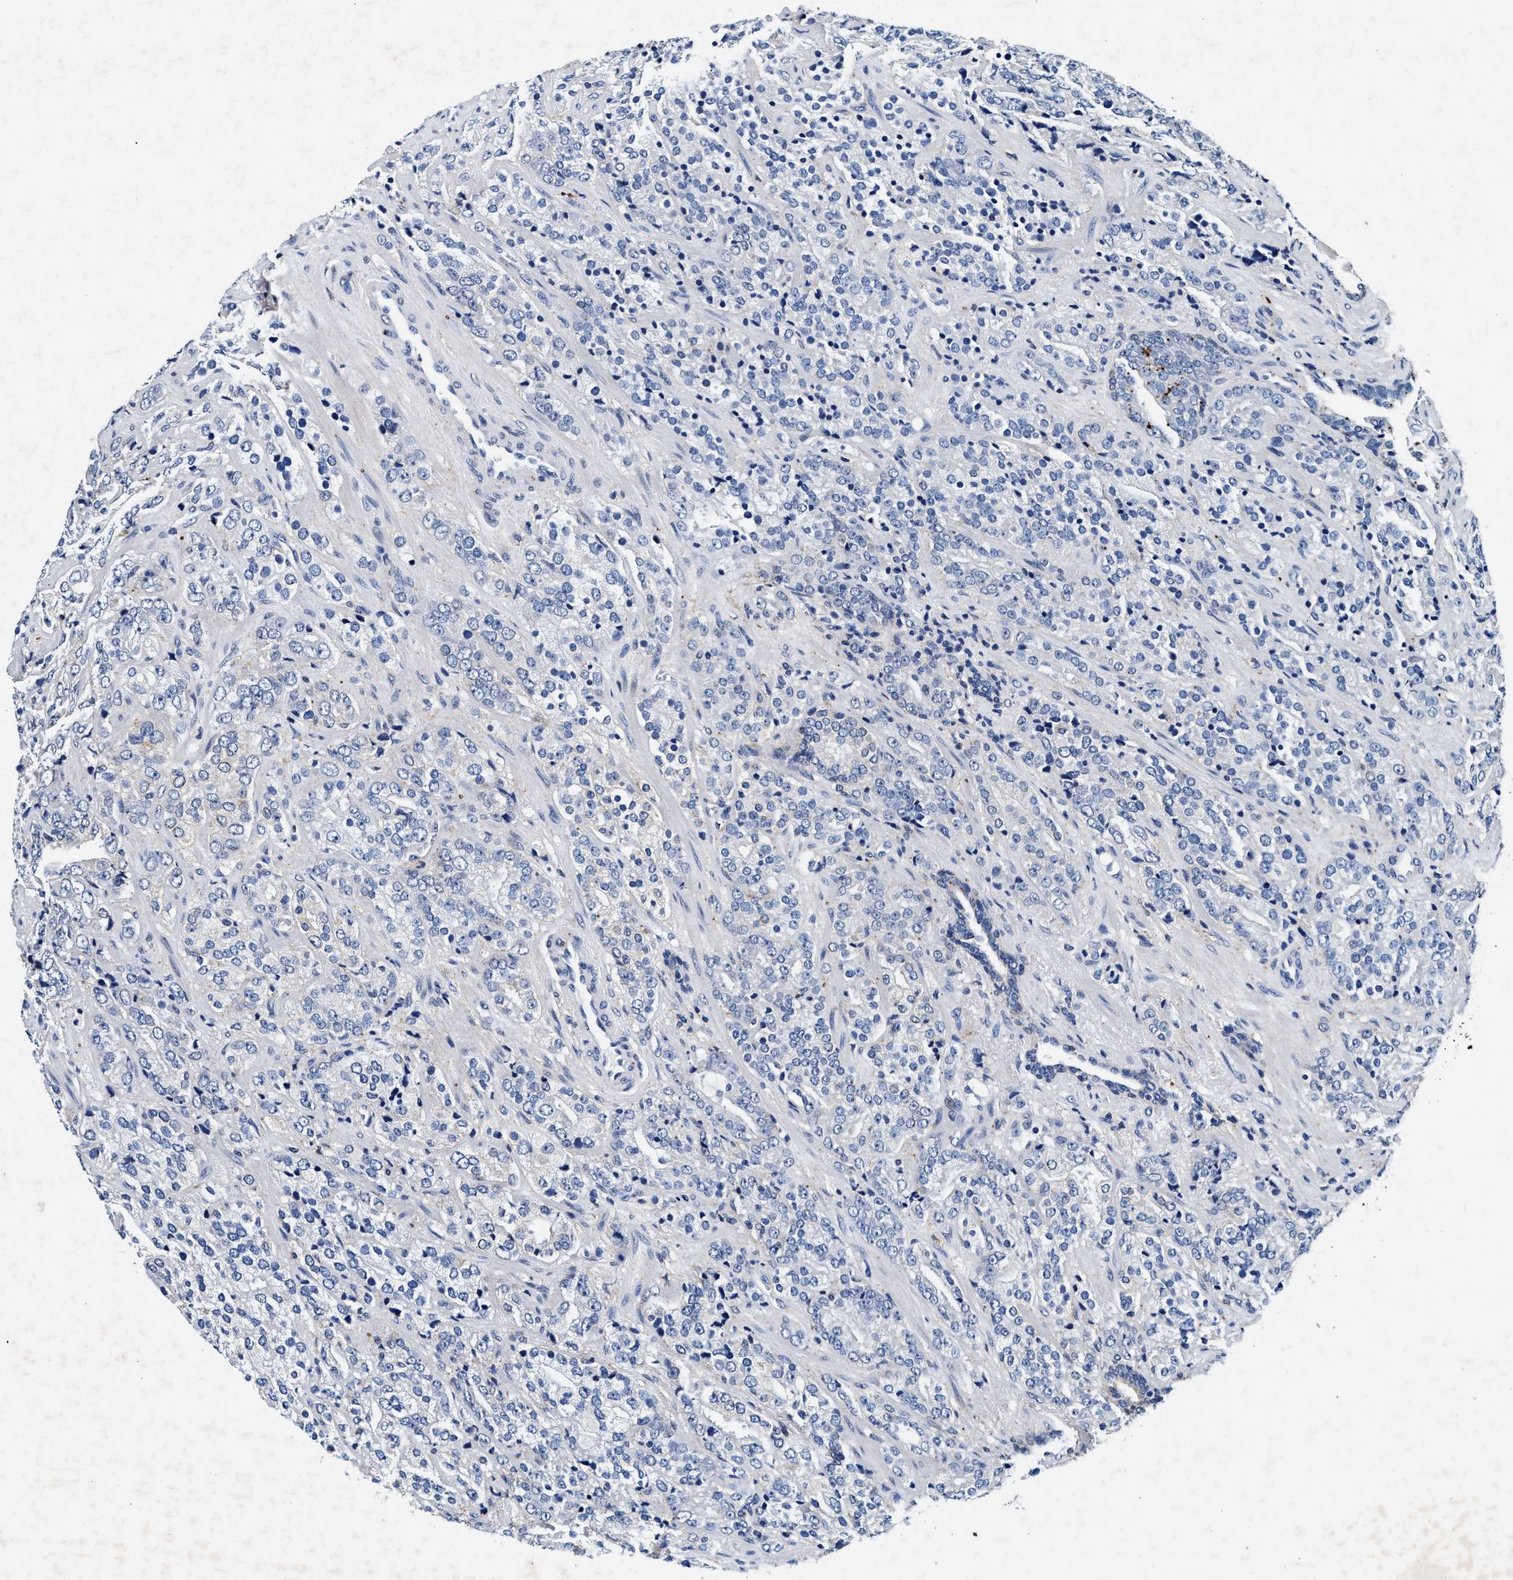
{"staining": {"intensity": "negative", "quantity": "none", "location": "none"}, "tissue": "prostate cancer", "cell_type": "Tumor cells", "image_type": "cancer", "snomed": [{"axis": "morphology", "description": "Adenocarcinoma, High grade"}, {"axis": "topography", "description": "Prostate"}], "caption": "Micrograph shows no significant protein expression in tumor cells of prostate cancer.", "gene": "SLC8A1", "patient": {"sex": "male", "age": 71}}